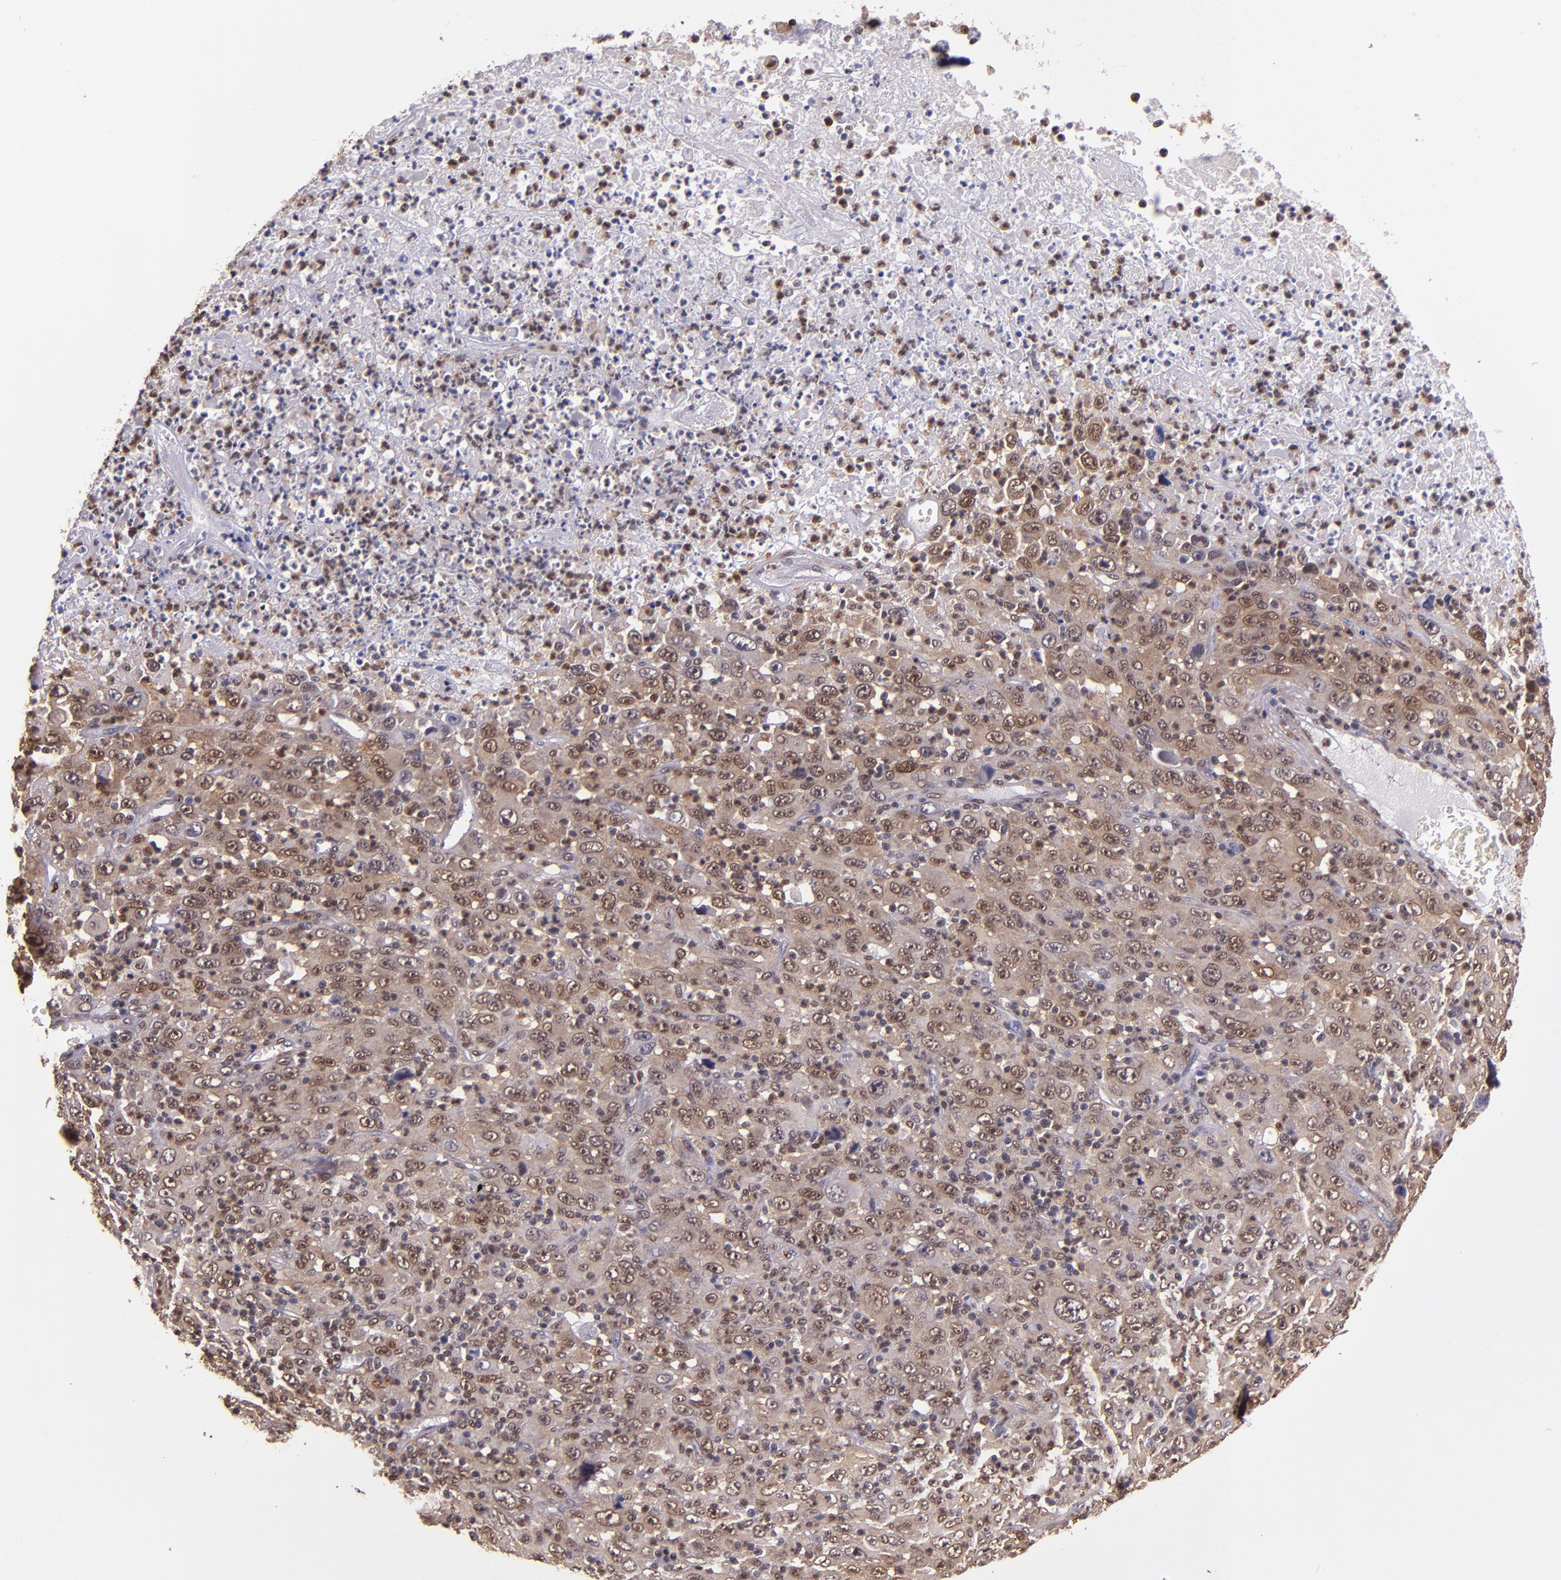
{"staining": {"intensity": "moderate", "quantity": ">75%", "location": "cytoplasmic/membranous,nuclear"}, "tissue": "melanoma", "cell_type": "Tumor cells", "image_type": "cancer", "snomed": [{"axis": "morphology", "description": "Malignant melanoma, Metastatic site"}, {"axis": "topography", "description": "Skin"}], "caption": "Tumor cells display medium levels of moderate cytoplasmic/membranous and nuclear staining in approximately >75% of cells in human melanoma.", "gene": "STAT6", "patient": {"sex": "female", "age": 56}}